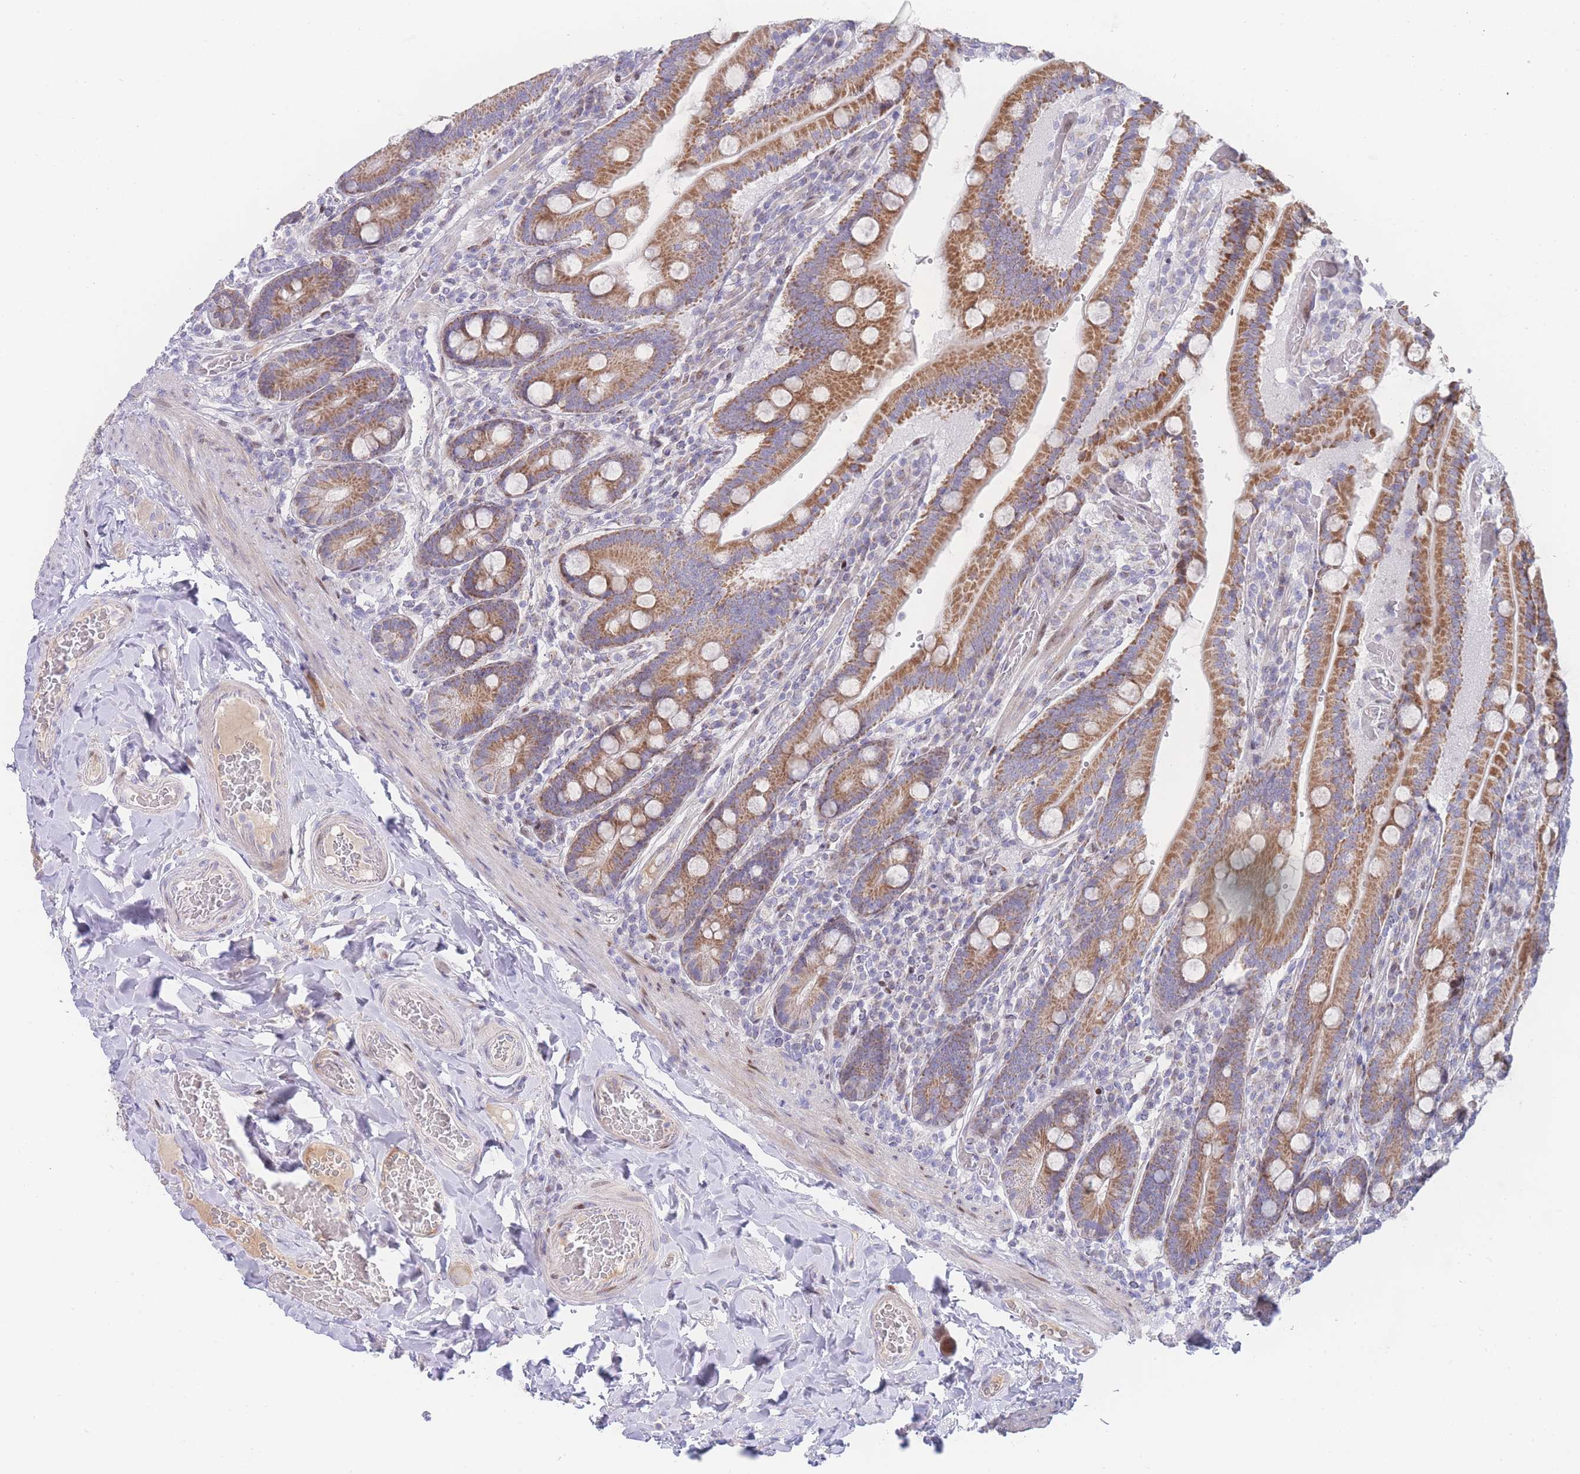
{"staining": {"intensity": "moderate", "quantity": ">75%", "location": "cytoplasmic/membranous"}, "tissue": "duodenum", "cell_type": "Glandular cells", "image_type": "normal", "snomed": [{"axis": "morphology", "description": "Normal tissue, NOS"}, {"axis": "topography", "description": "Duodenum"}], "caption": "Duodenum stained with a brown dye demonstrates moderate cytoplasmic/membranous positive staining in about >75% of glandular cells.", "gene": "GPAM", "patient": {"sex": "female", "age": 62}}